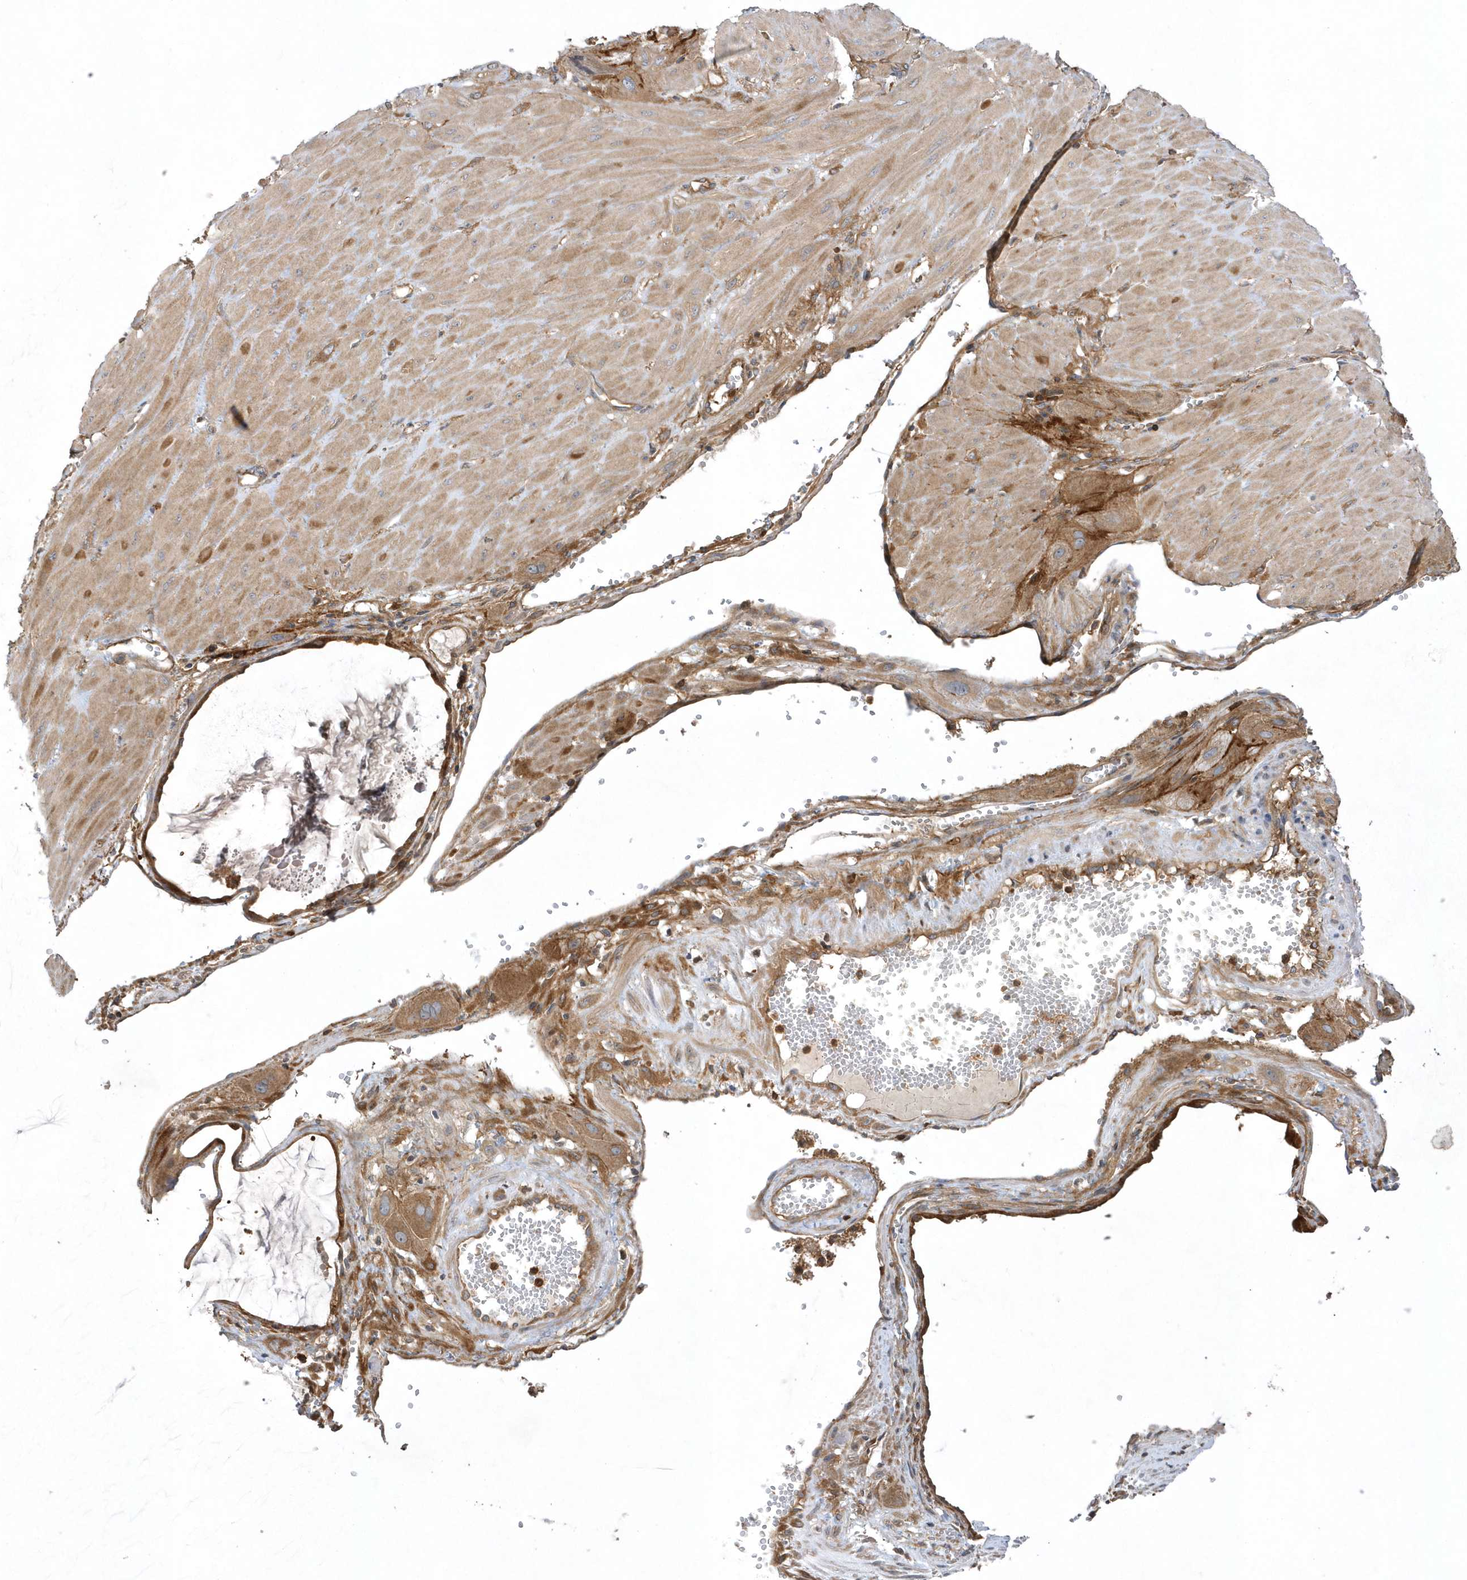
{"staining": {"intensity": "moderate", "quantity": ">75%", "location": "cytoplasmic/membranous"}, "tissue": "cervical cancer", "cell_type": "Tumor cells", "image_type": "cancer", "snomed": [{"axis": "morphology", "description": "Squamous cell carcinoma, NOS"}, {"axis": "topography", "description": "Cervix"}], "caption": "Tumor cells exhibit medium levels of moderate cytoplasmic/membranous positivity in approximately >75% of cells in human cervical cancer (squamous cell carcinoma).", "gene": "PAICS", "patient": {"sex": "female", "age": 34}}